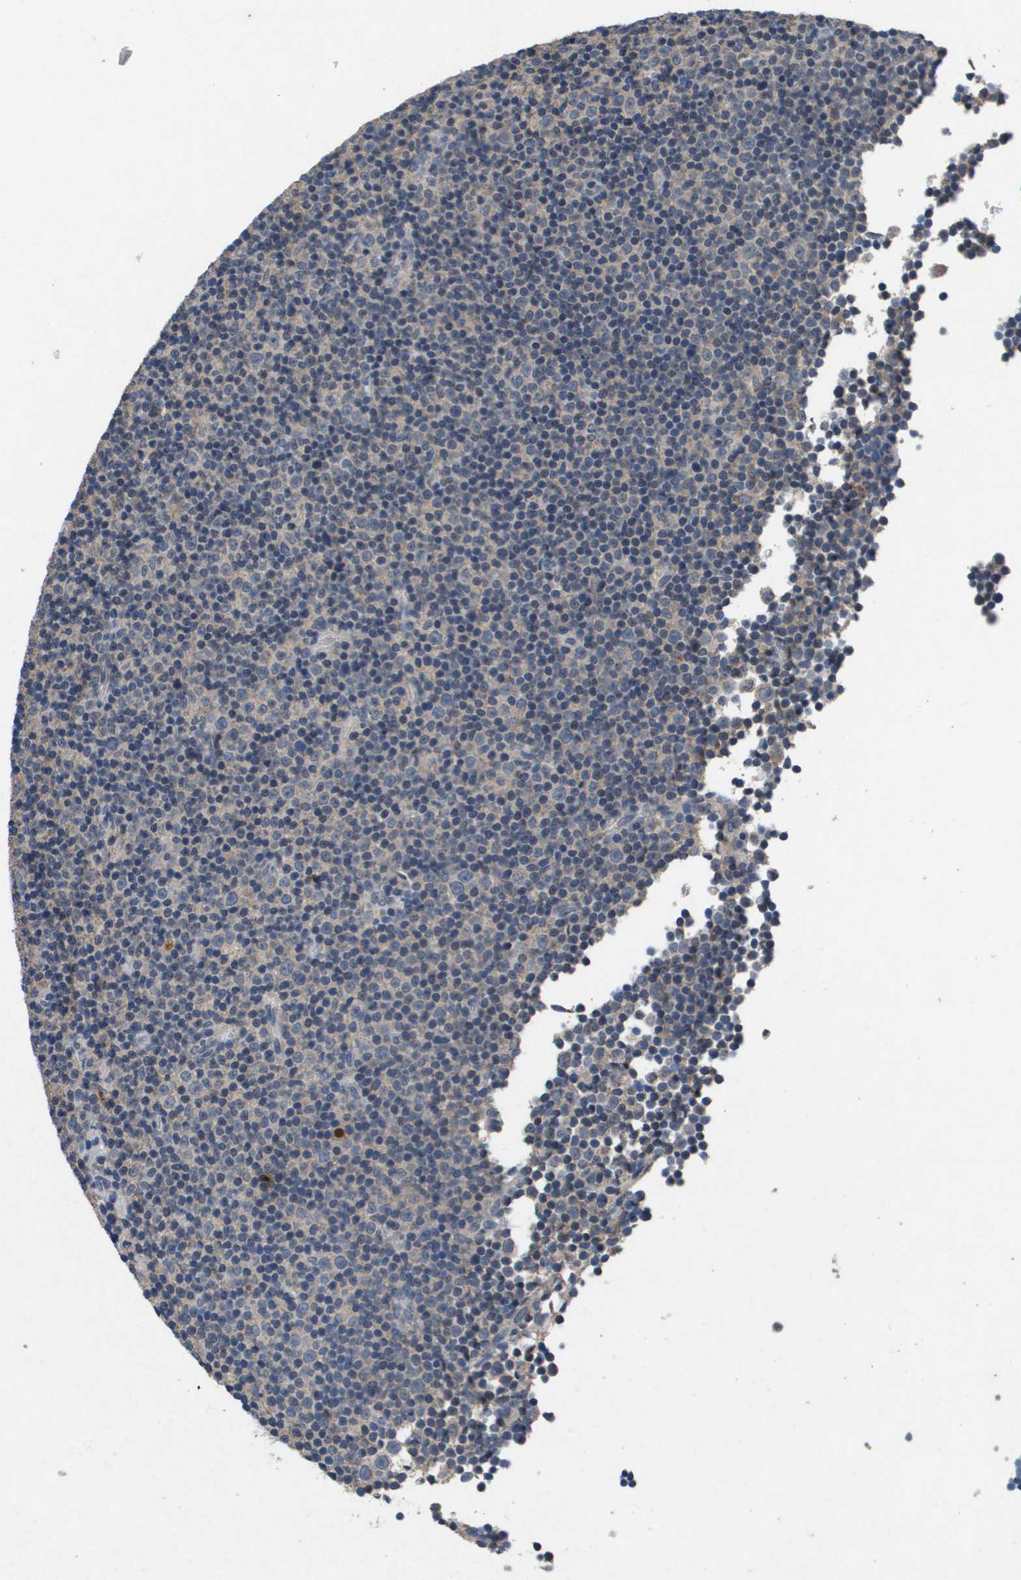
{"staining": {"intensity": "negative", "quantity": "none", "location": "none"}, "tissue": "lymphoma", "cell_type": "Tumor cells", "image_type": "cancer", "snomed": [{"axis": "morphology", "description": "Malignant lymphoma, non-Hodgkin's type, Low grade"}, {"axis": "topography", "description": "Lymph node"}], "caption": "This is an immunohistochemistry (IHC) image of lymphoma. There is no expression in tumor cells.", "gene": "PROC", "patient": {"sex": "female", "age": 67}}